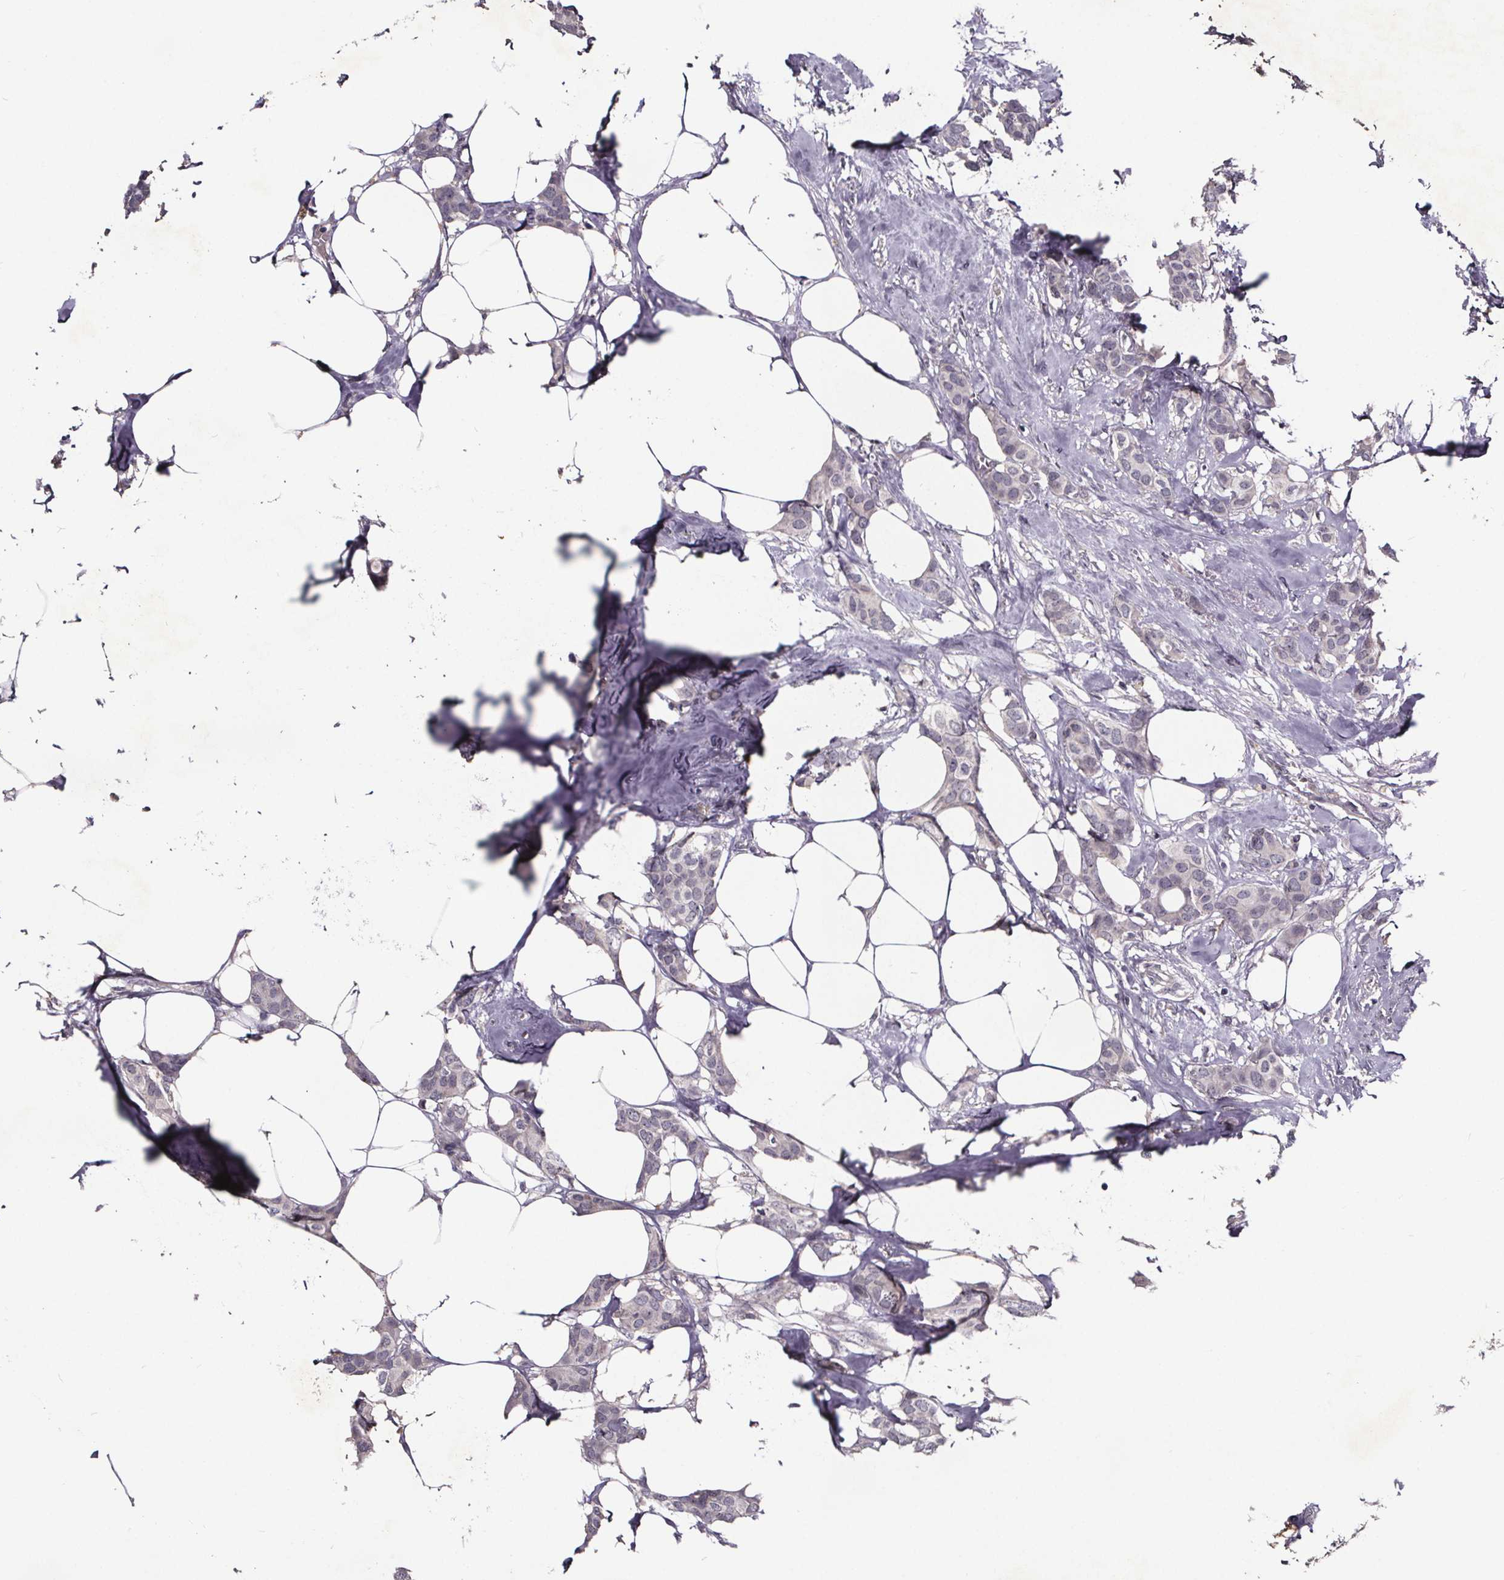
{"staining": {"intensity": "negative", "quantity": "none", "location": "none"}, "tissue": "breast cancer", "cell_type": "Tumor cells", "image_type": "cancer", "snomed": [{"axis": "morphology", "description": "Duct carcinoma"}, {"axis": "topography", "description": "Breast"}], "caption": "A high-resolution photomicrograph shows immunohistochemistry (IHC) staining of breast cancer, which exhibits no significant staining in tumor cells.", "gene": "NPHP4", "patient": {"sex": "female", "age": 62}}